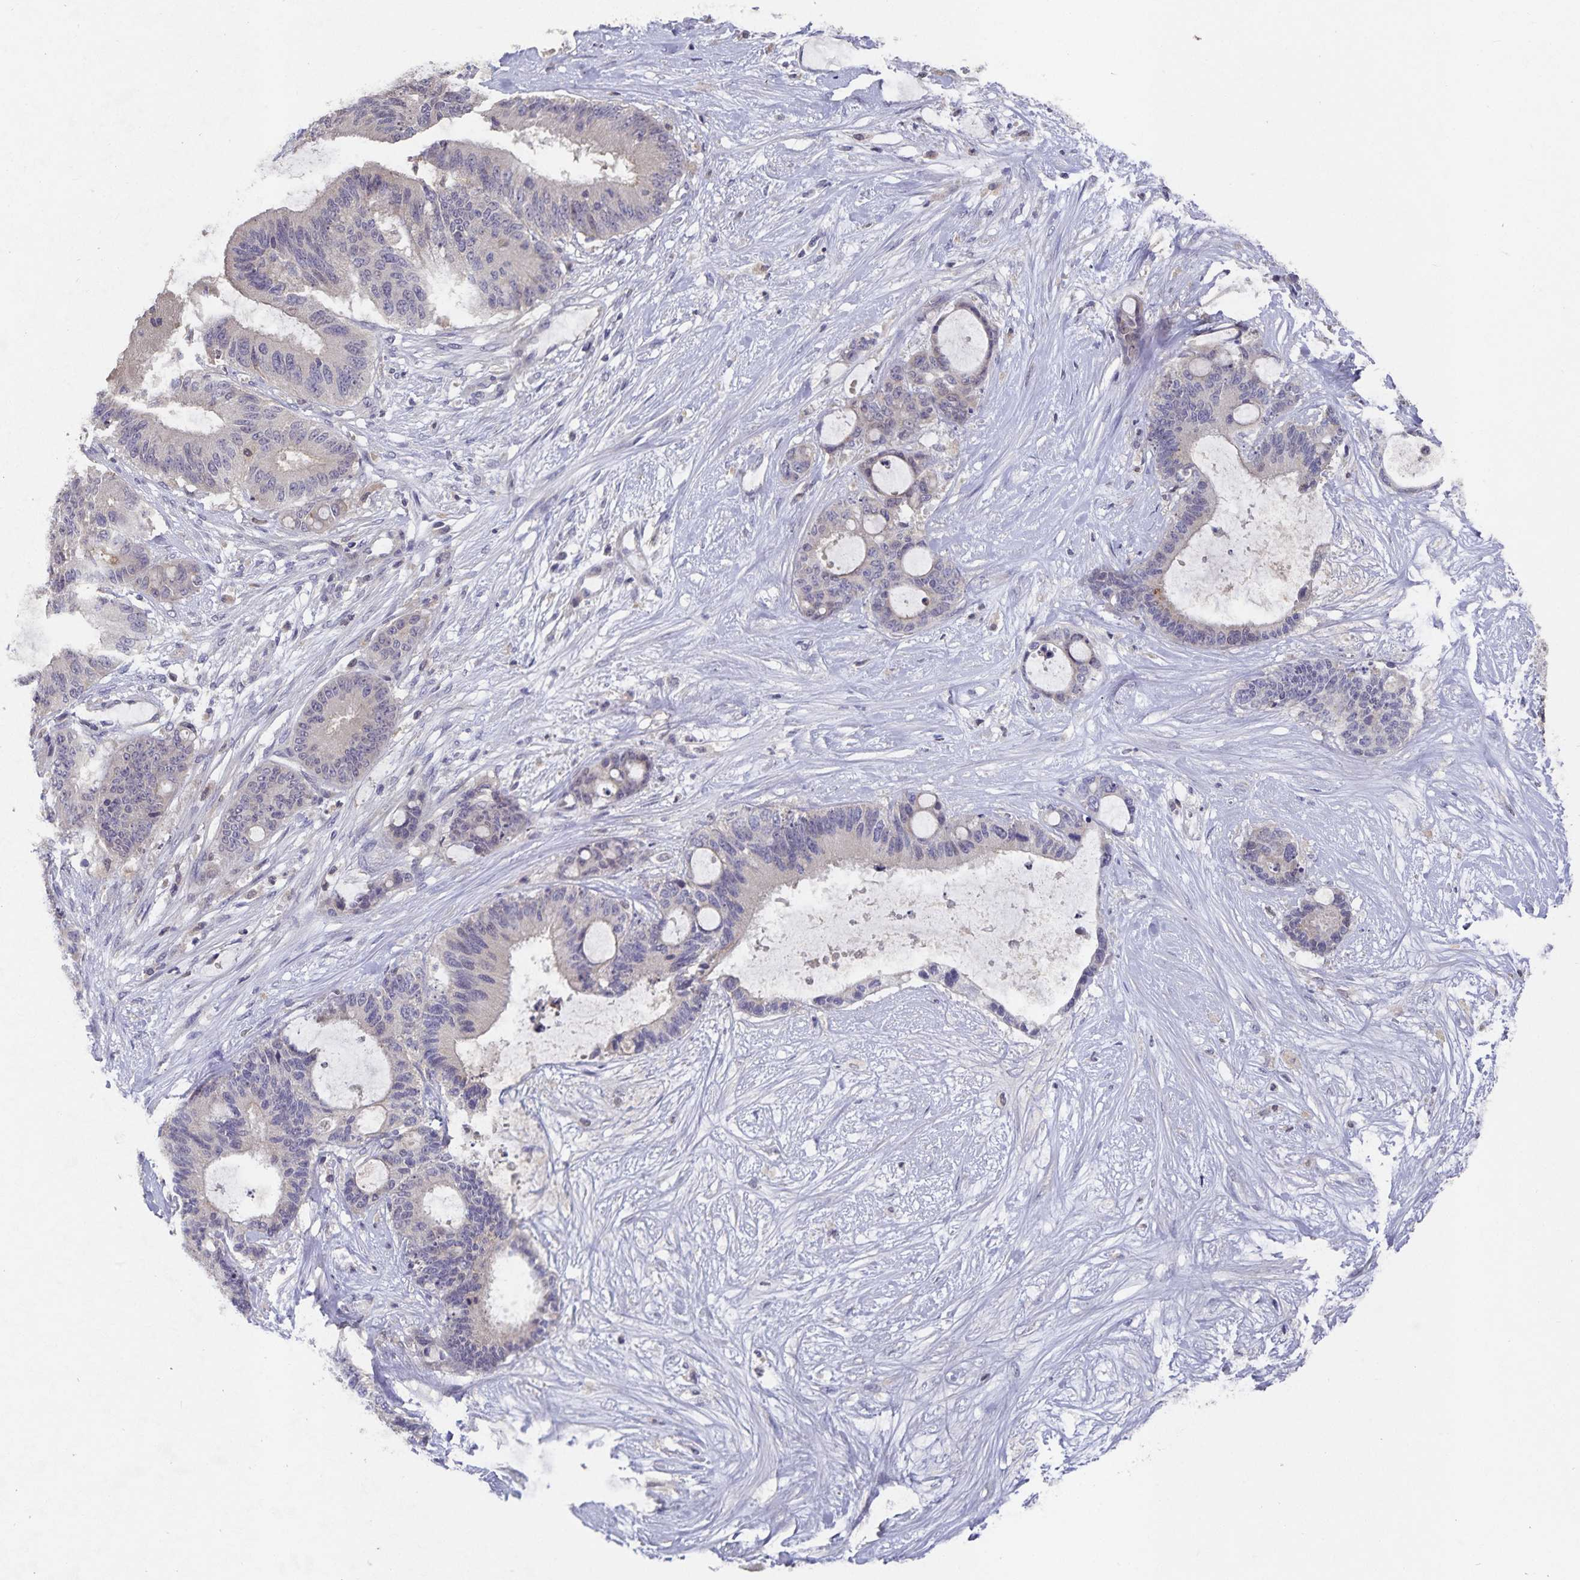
{"staining": {"intensity": "negative", "quantity": "none", "location": "none"}, "tissue": "liver cancer", "cell_type": "Tumor cells", "image_type": "cancer", "snomed": [{"axis": "morphology", "description": "Normal tissue, NOS"}, {"axis": "morphology", "description": "Cholangiocarcinoma"}, {"axis": "topography", "description": "Liver"}, {"axis": "topography", "description": "Peripheral nerve tissue"}], "caption": "An immunohistochemistry histopathology image of liver cancer (cholangiocarcinoma) is shown. There is no staining in tumor cells of liver cancer (cholangiocarcinoma).", "gene": "HEPN1", "patient": {"sex": "female", "age": 73}}